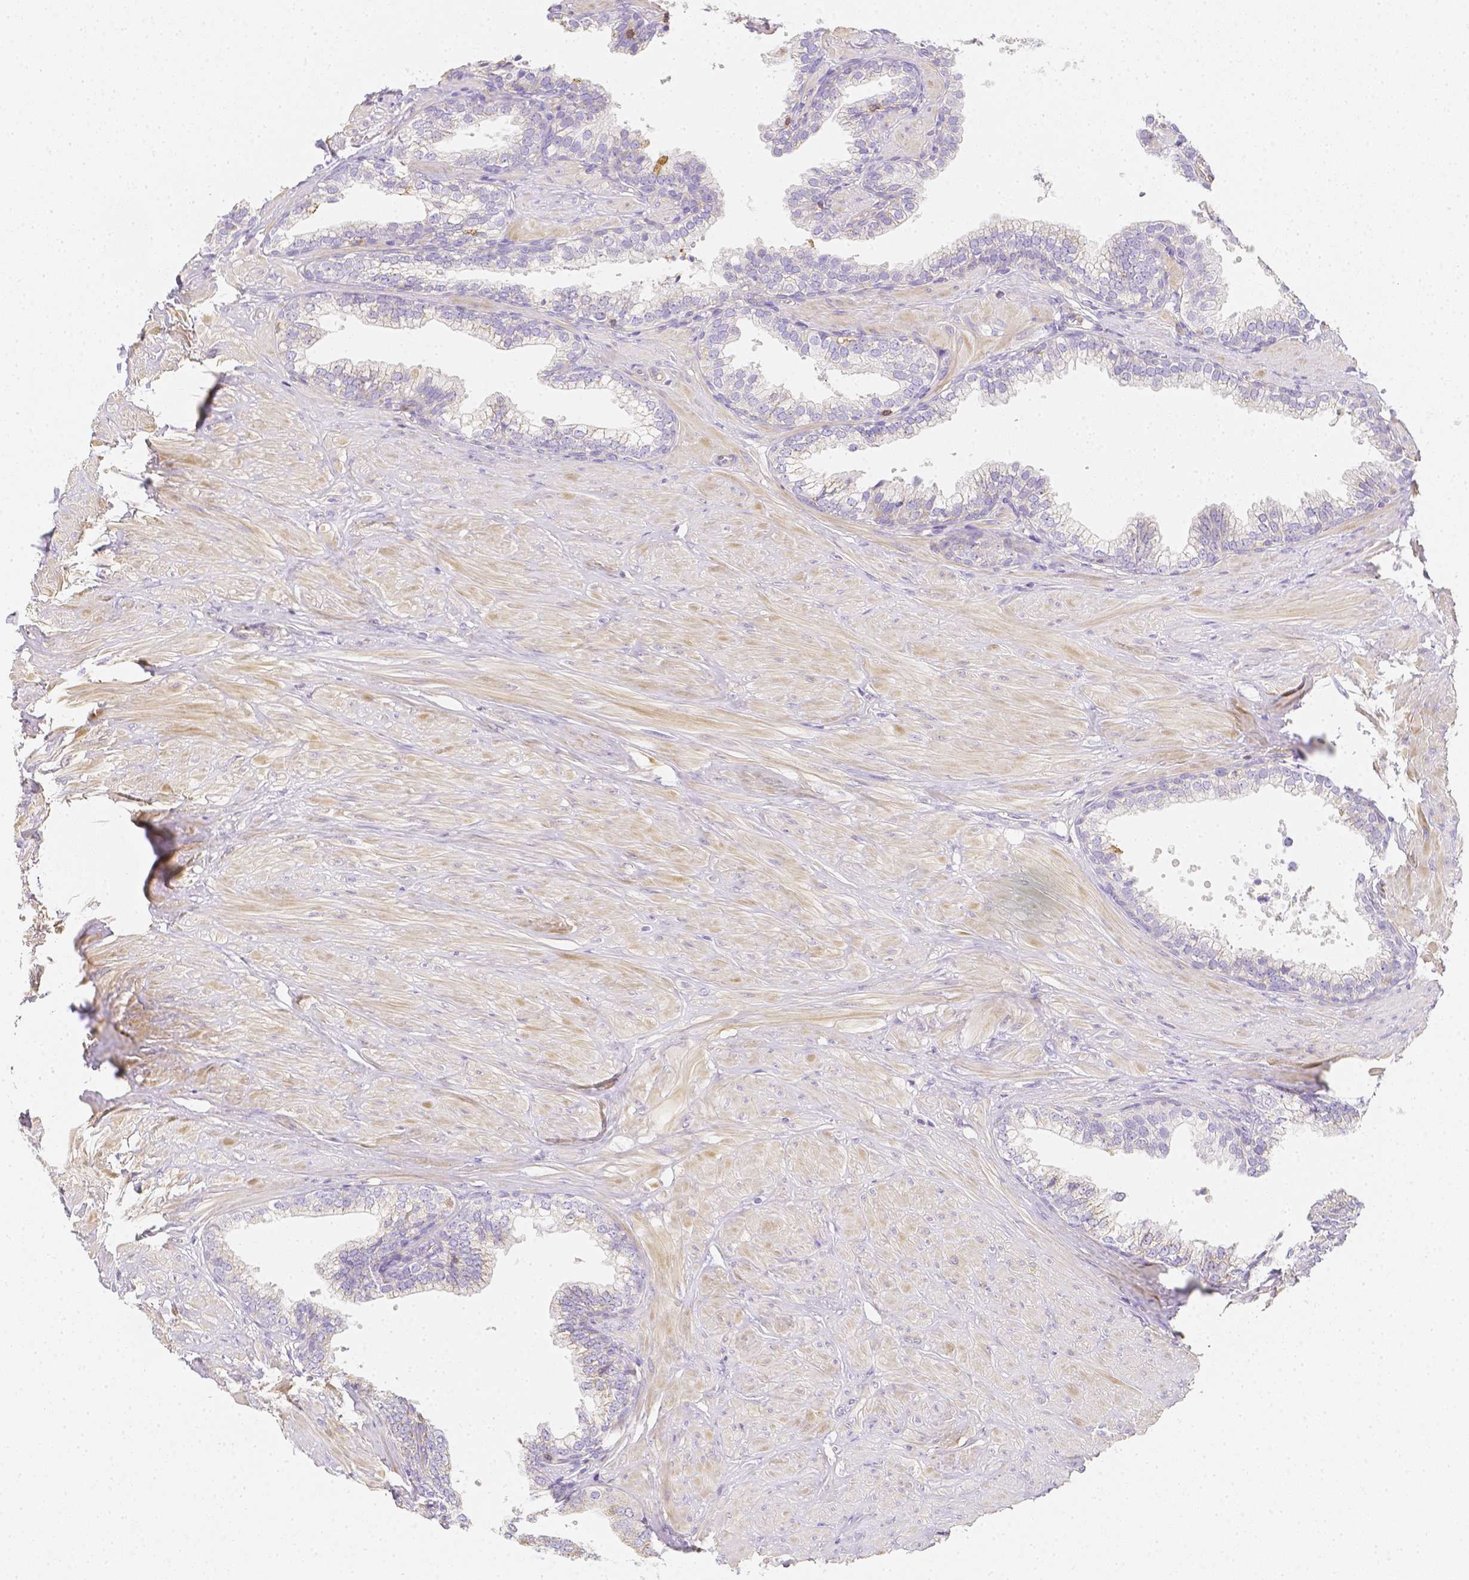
{"staining": {"intensity": "negative", "quantity": "none", "location": "none"}, "tissue": "prostate", "cell_type": "Glandular cells", "image_type": "normal", "snomed": [{"axis": "morphology", "description": "Normal tissue, NOS"}, {"axis": "topography", "description": "Prostate"}, {"axis": "topography", "description": "Peripheral nerve tissue"}], "caption": "High power microscopy photomicrograph of an immunohistochemistry histopathology image of unremarkable prostate, revealing no significant positivity in glandular cells.", "gene": "ASAH2B", "patient": {"sex": "male", "age": 55}}